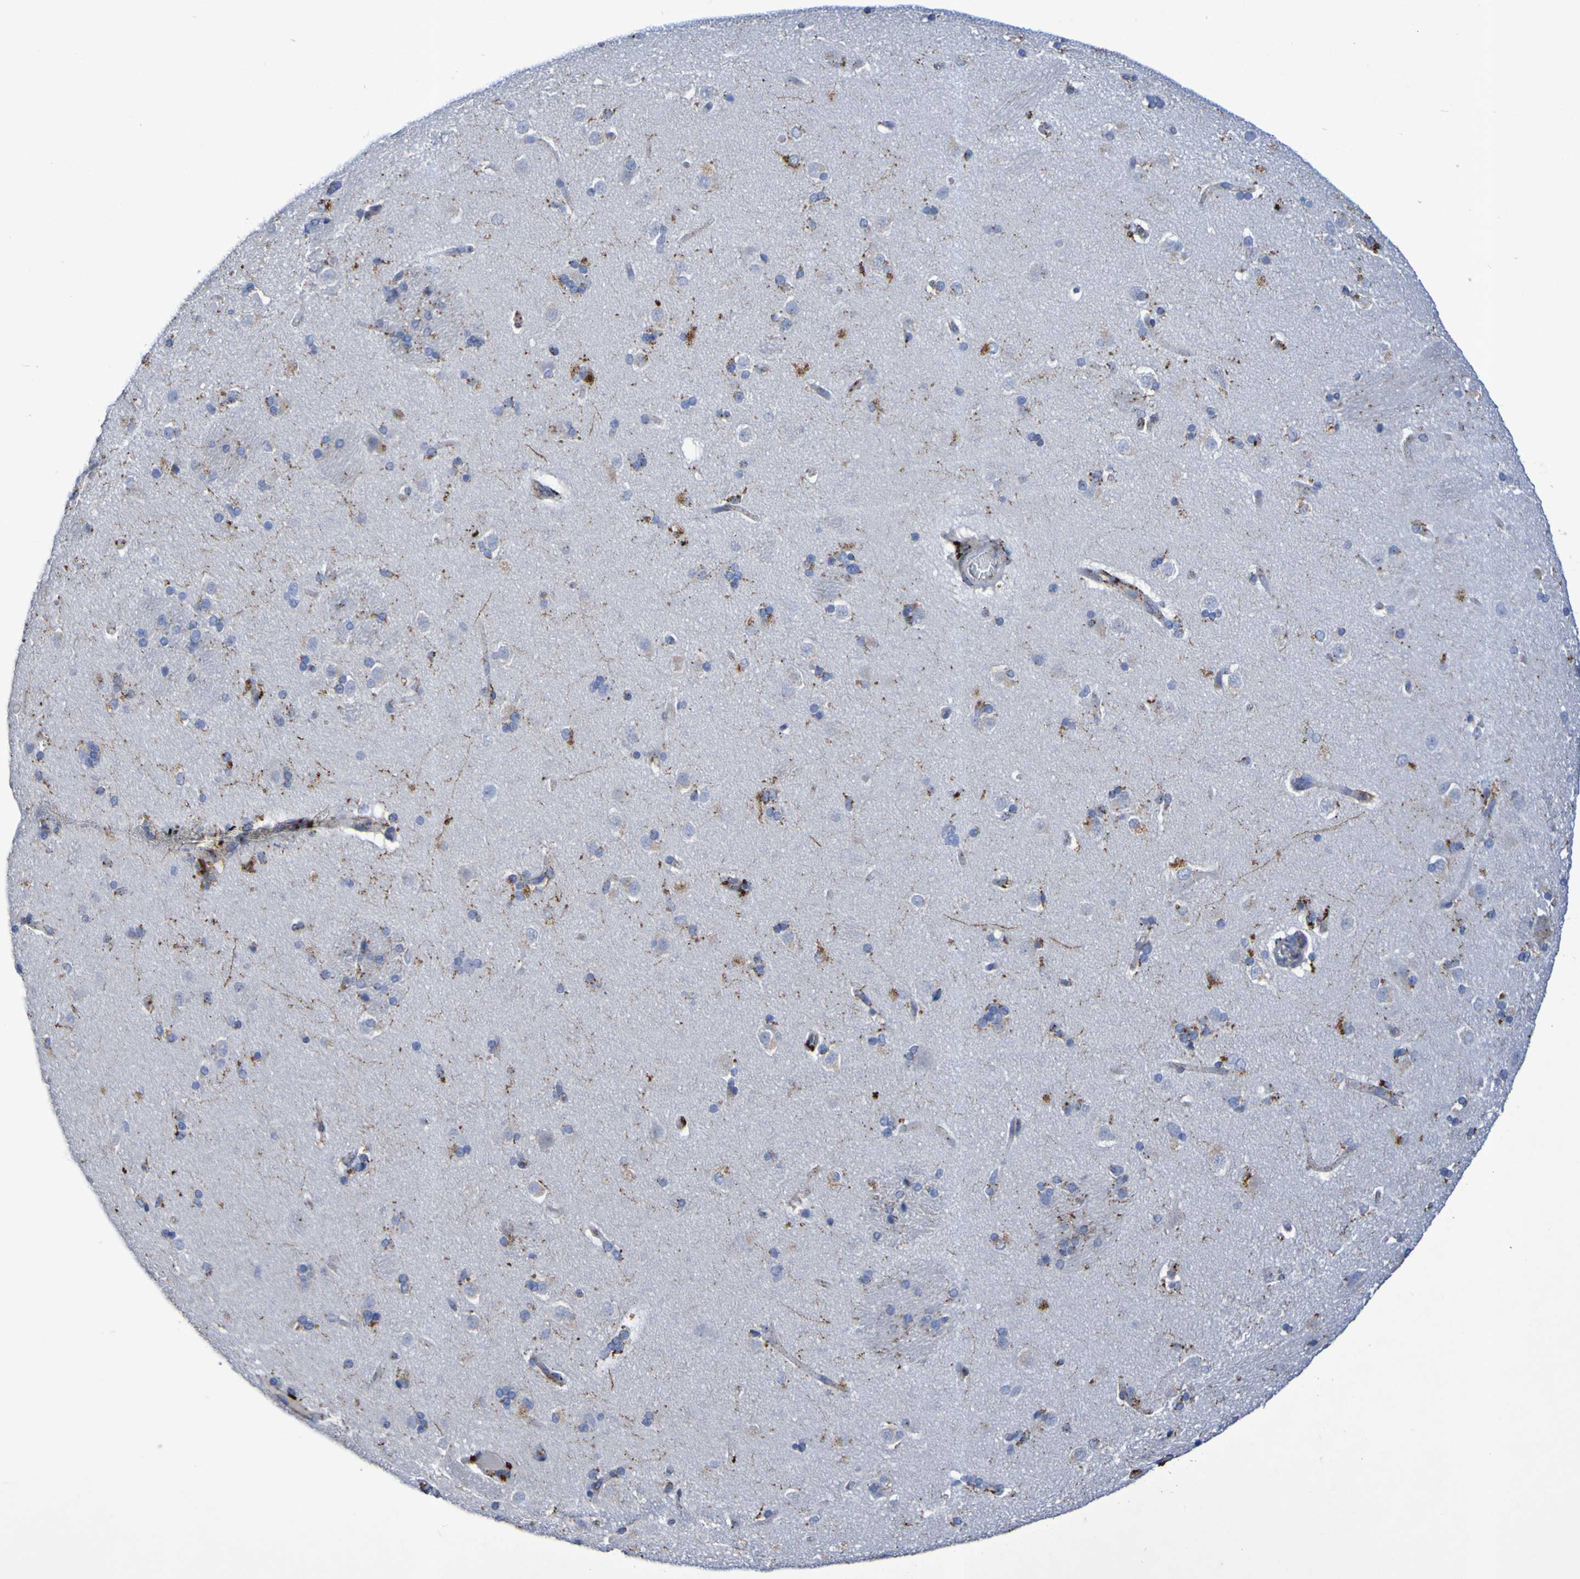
{"staining": {"intensity": "moderate", "quantity": "<25%", "location": "cytoplasmic/membranous"}, "tissue": "caudate", "cell_type": "Glial cells", "image_type": "normal", "snomed": [{"axis": "morphology", "description": "Normal tissue, NOS"}, {"axis": "topography", "description": "Lateral ventricle wall"}], "caption": "IHC histopathology image of normal caudate: human caudate stained using immunohistochemistry (IHC) displays low levels of moderate protein expression localized specifically in the cytoplasmic/membranous of glial cells, appearing as a cytoplasmic/membranous brown color.", "gene": "TPH1", "patient": {"sex": "female", "age": 19}}